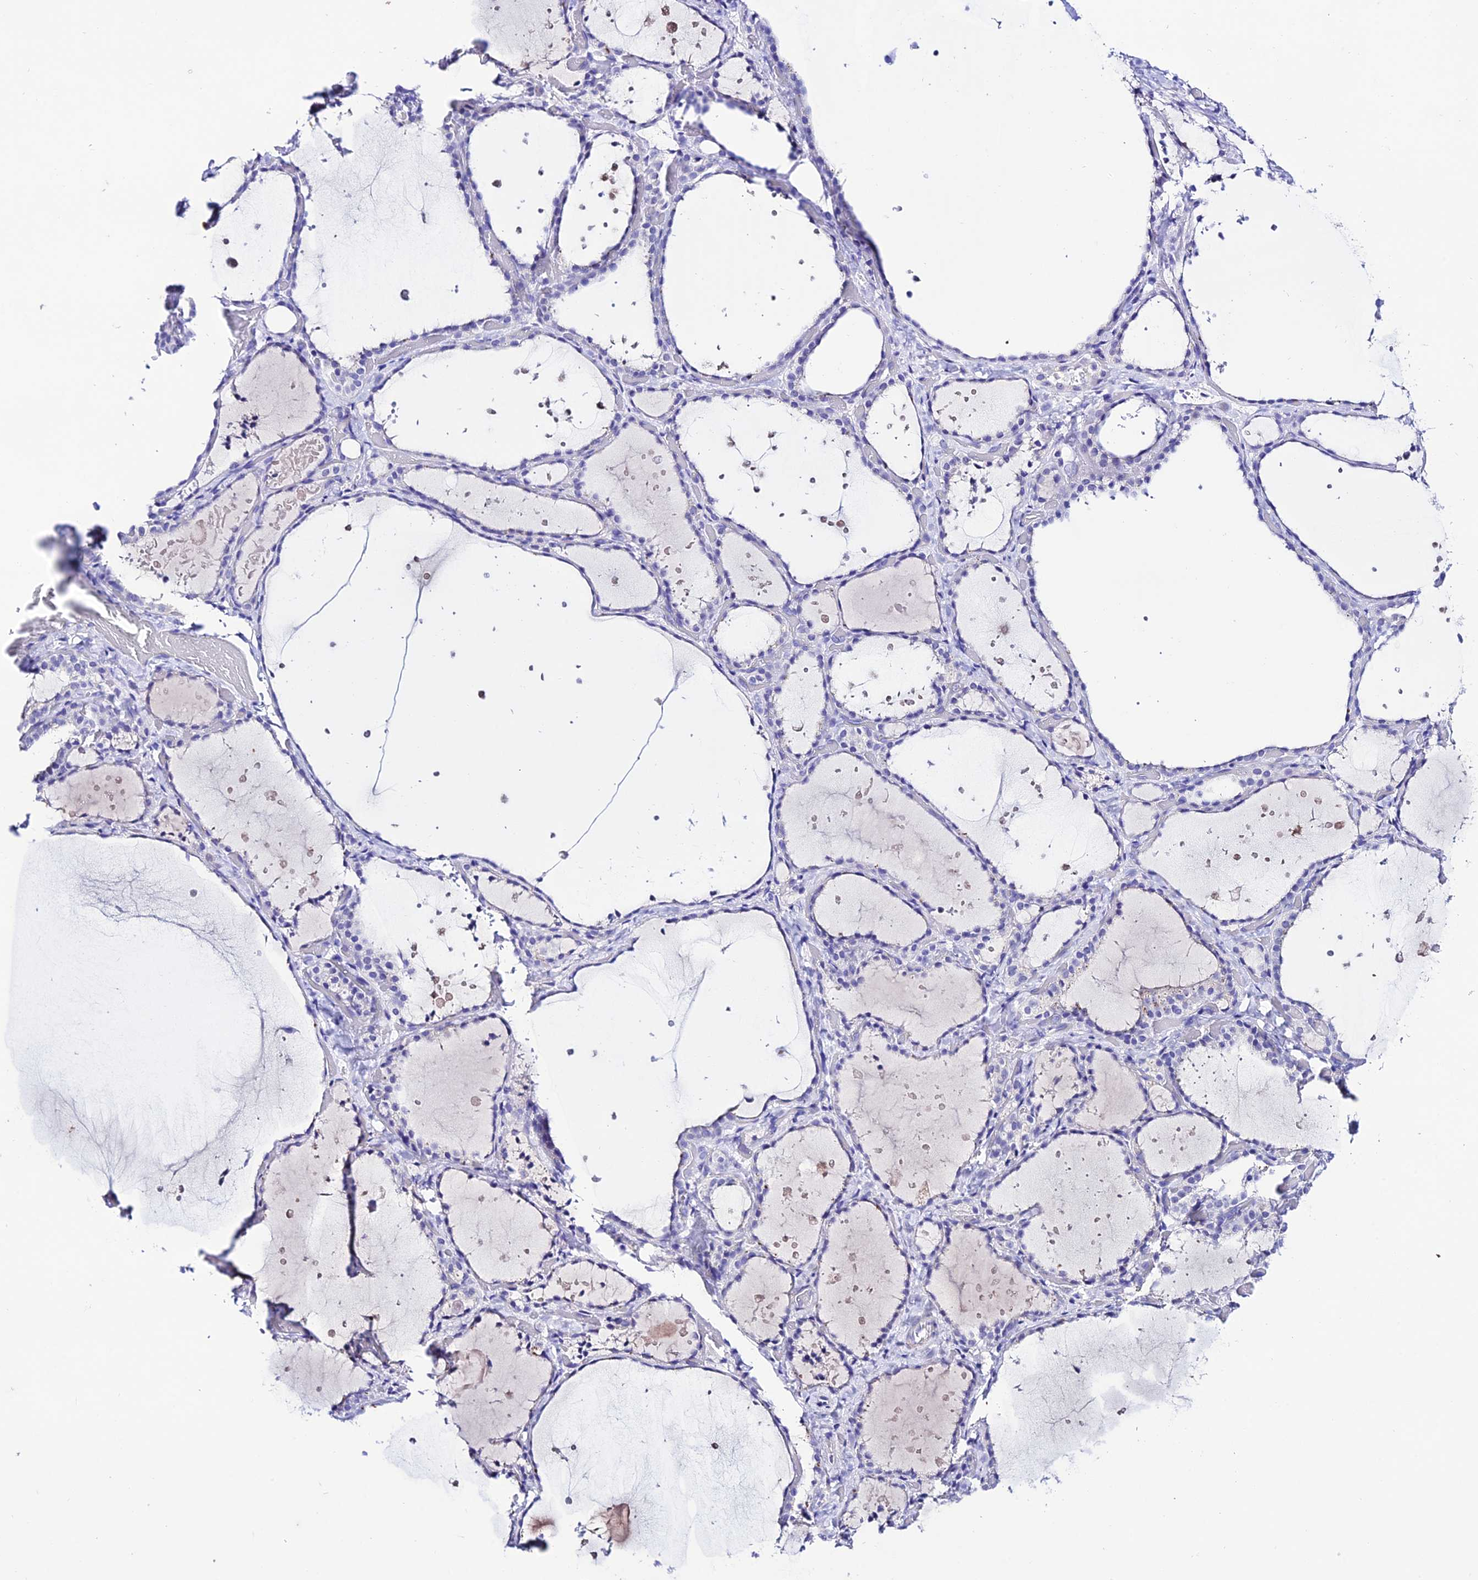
{"staining": {"intensity": "negative", "quantity": "none", "location": "none"}, "tissue": "thyroid gland", "cell_type": "Glandular cells", "image_type": "normal", "snomed": [{"axis": "morphology", "description": "Normal tissue, NOS"}, {"axis": "topography", "description": "Thyroid gland"}], "caption": "Photomicrograph shows no significant protein expression in glandular cells of normal thyroid gland. The staining is performed using DAB brown chromogen with nuclei counter-stained in using hematoxylin.", "gene": "NLRP6", "patient": {"sex": "female", "age": 44}}